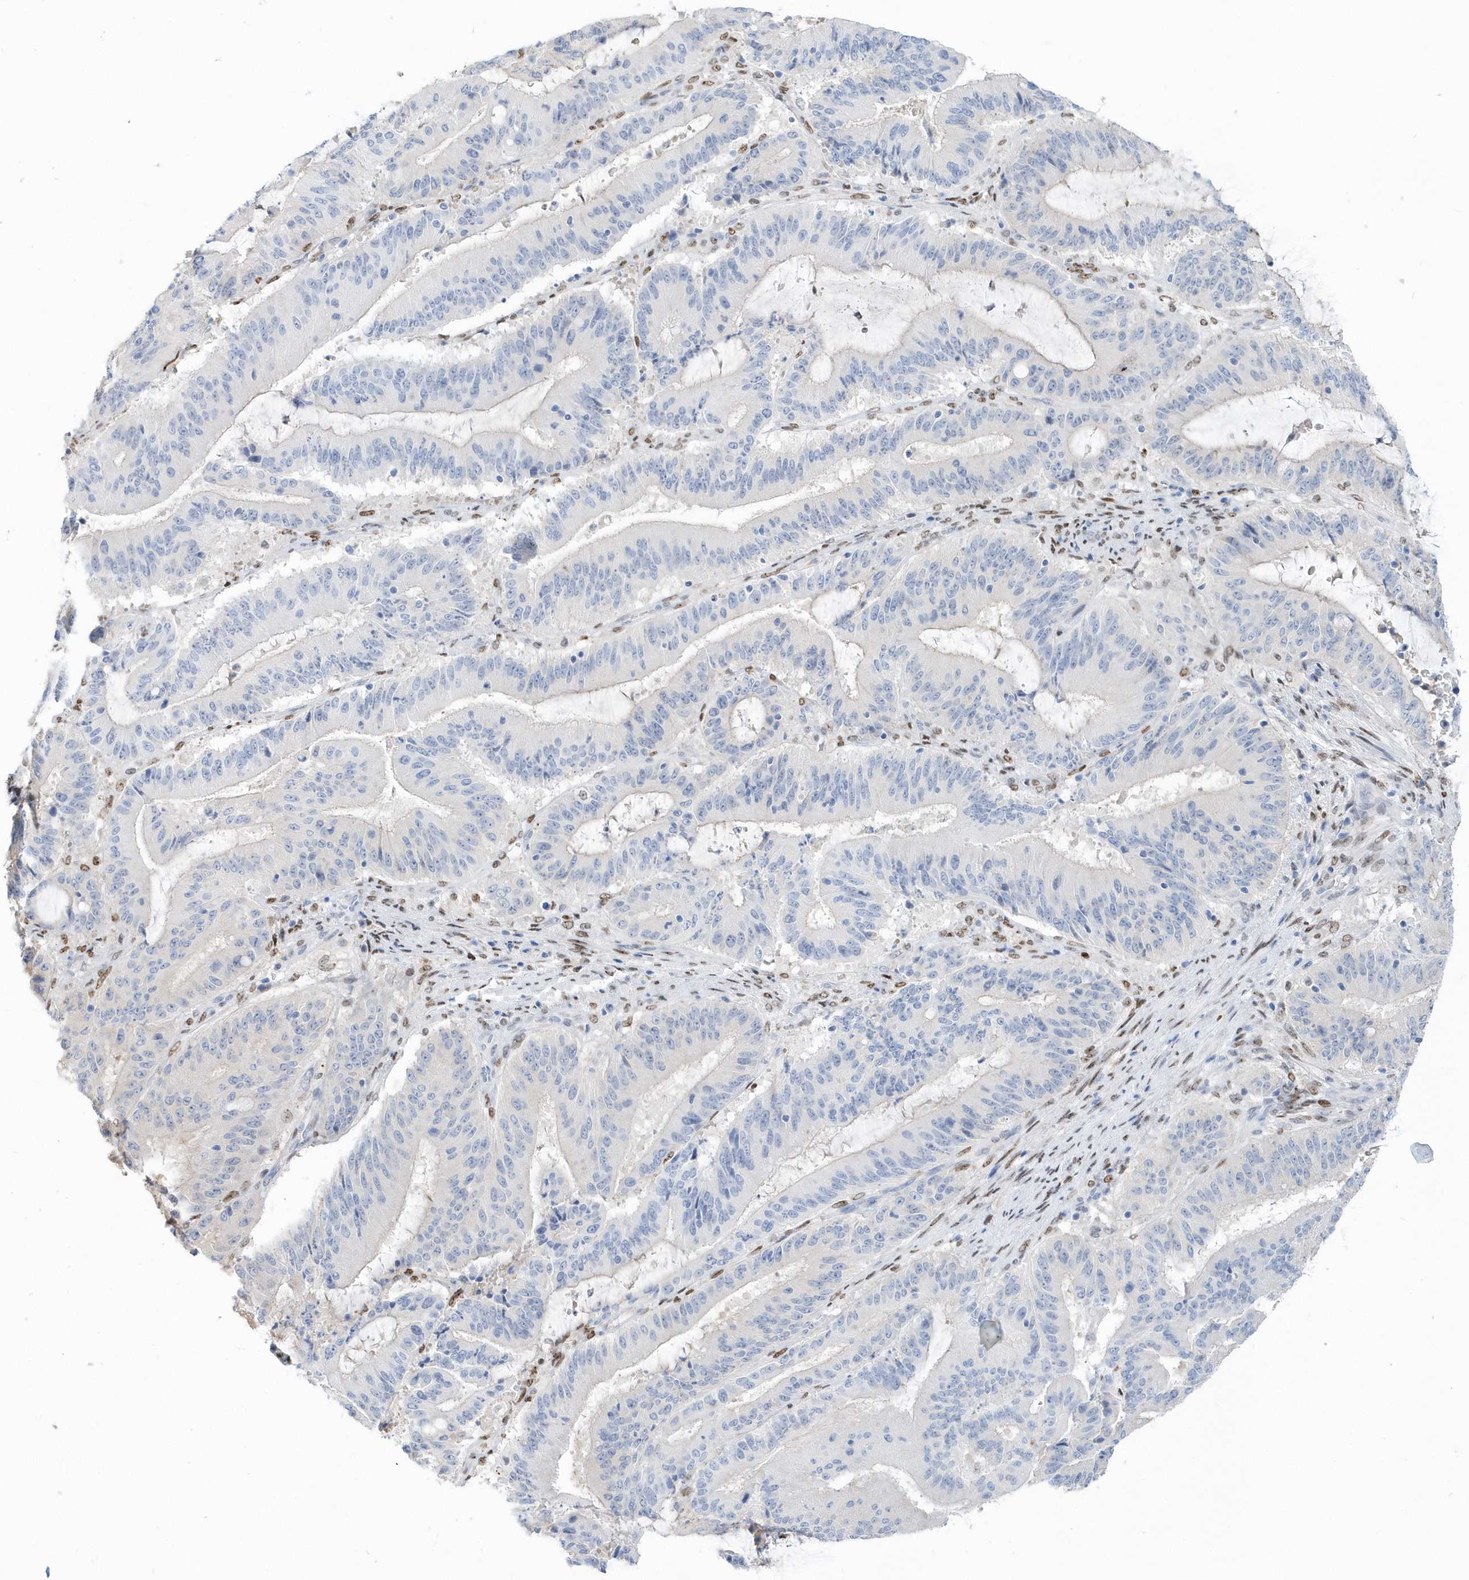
{"staining": {"intensity": "negative", "quantity": "none", "location": "none"}, "tissue": "liver cancer", "cell_type": "Tumor cells", "image_type": "cancer", "snomed": [{"axis": "morphology", "description": "Normal tissue, NOS"}, {"axis": "morphology", "description": "Cholangiocarcinoma"}, {"axis": "topography", "description": "Liver"}, {"axis": "topography", "description": "Peripheral nerve tissue"}], "caption": "Immunohistochemistry (IHC) image of liver cholangiocarcinoma stained for a protein (brown), which demonstrates no staining in tumor cells. (DAB (3,3'-diaminobenzidine) immunohistochemistry (IHC) with hematoxylin counter stain).", "gene": "MACROH2A2", "patient": {"sex": "female", "age": 73}}